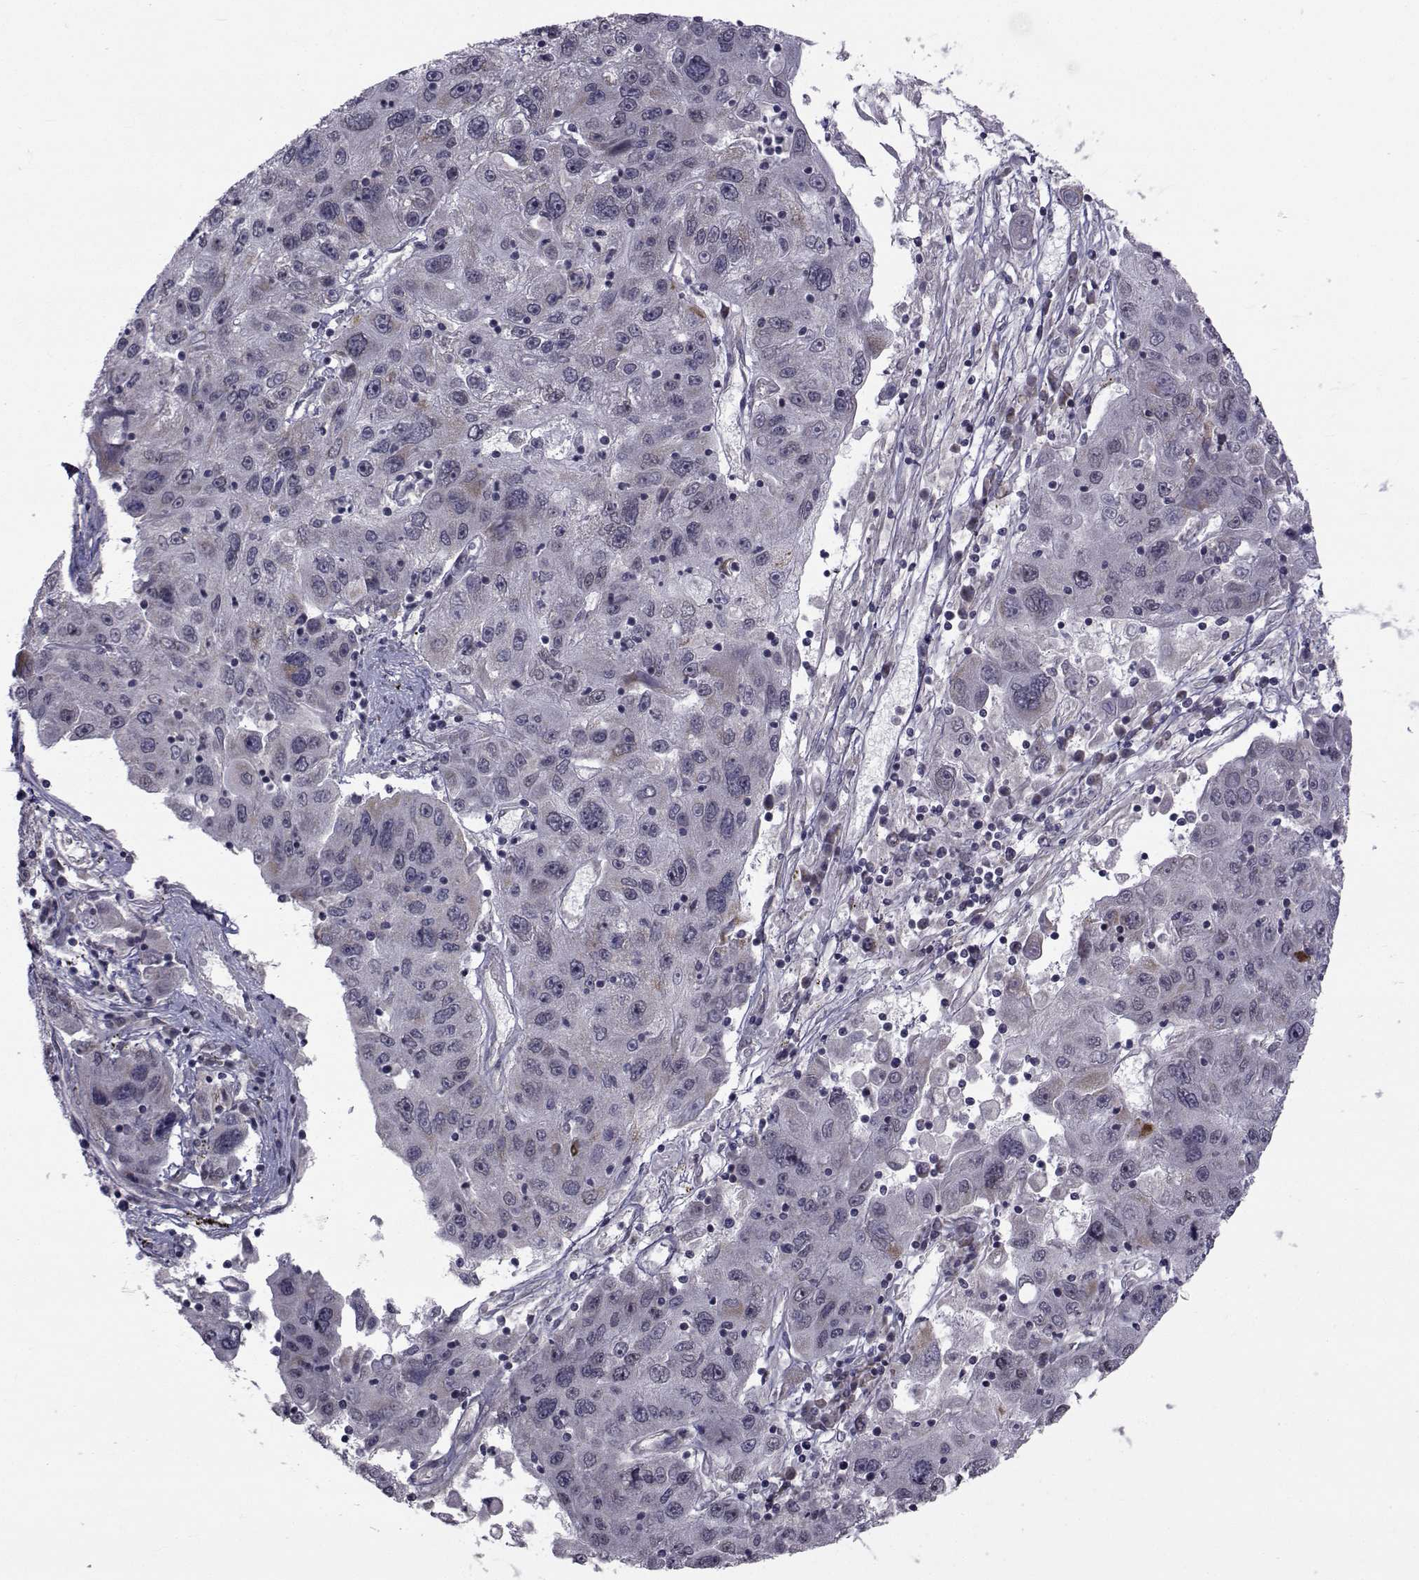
{"staining": {"intensity": "weak", "quantity": "<25%", "location": "cytoplasmic/membranous"}, "tissue": "stomach cancer", "cell_type": "Tumor cells", "image_type": "cancer", "snomed": [{"axis": "morphology", "description": "Adenocarcinoma, NOS"}, {"axis": "topography", "description": "Stomach"}], "caption": "This is an IHC photomicrograph of human stomach cancer (adenocarcinoma). There is no positivity in tumor cells.", "gene": "CFAP74", "patient": {"sex": "male", "age": 56}}